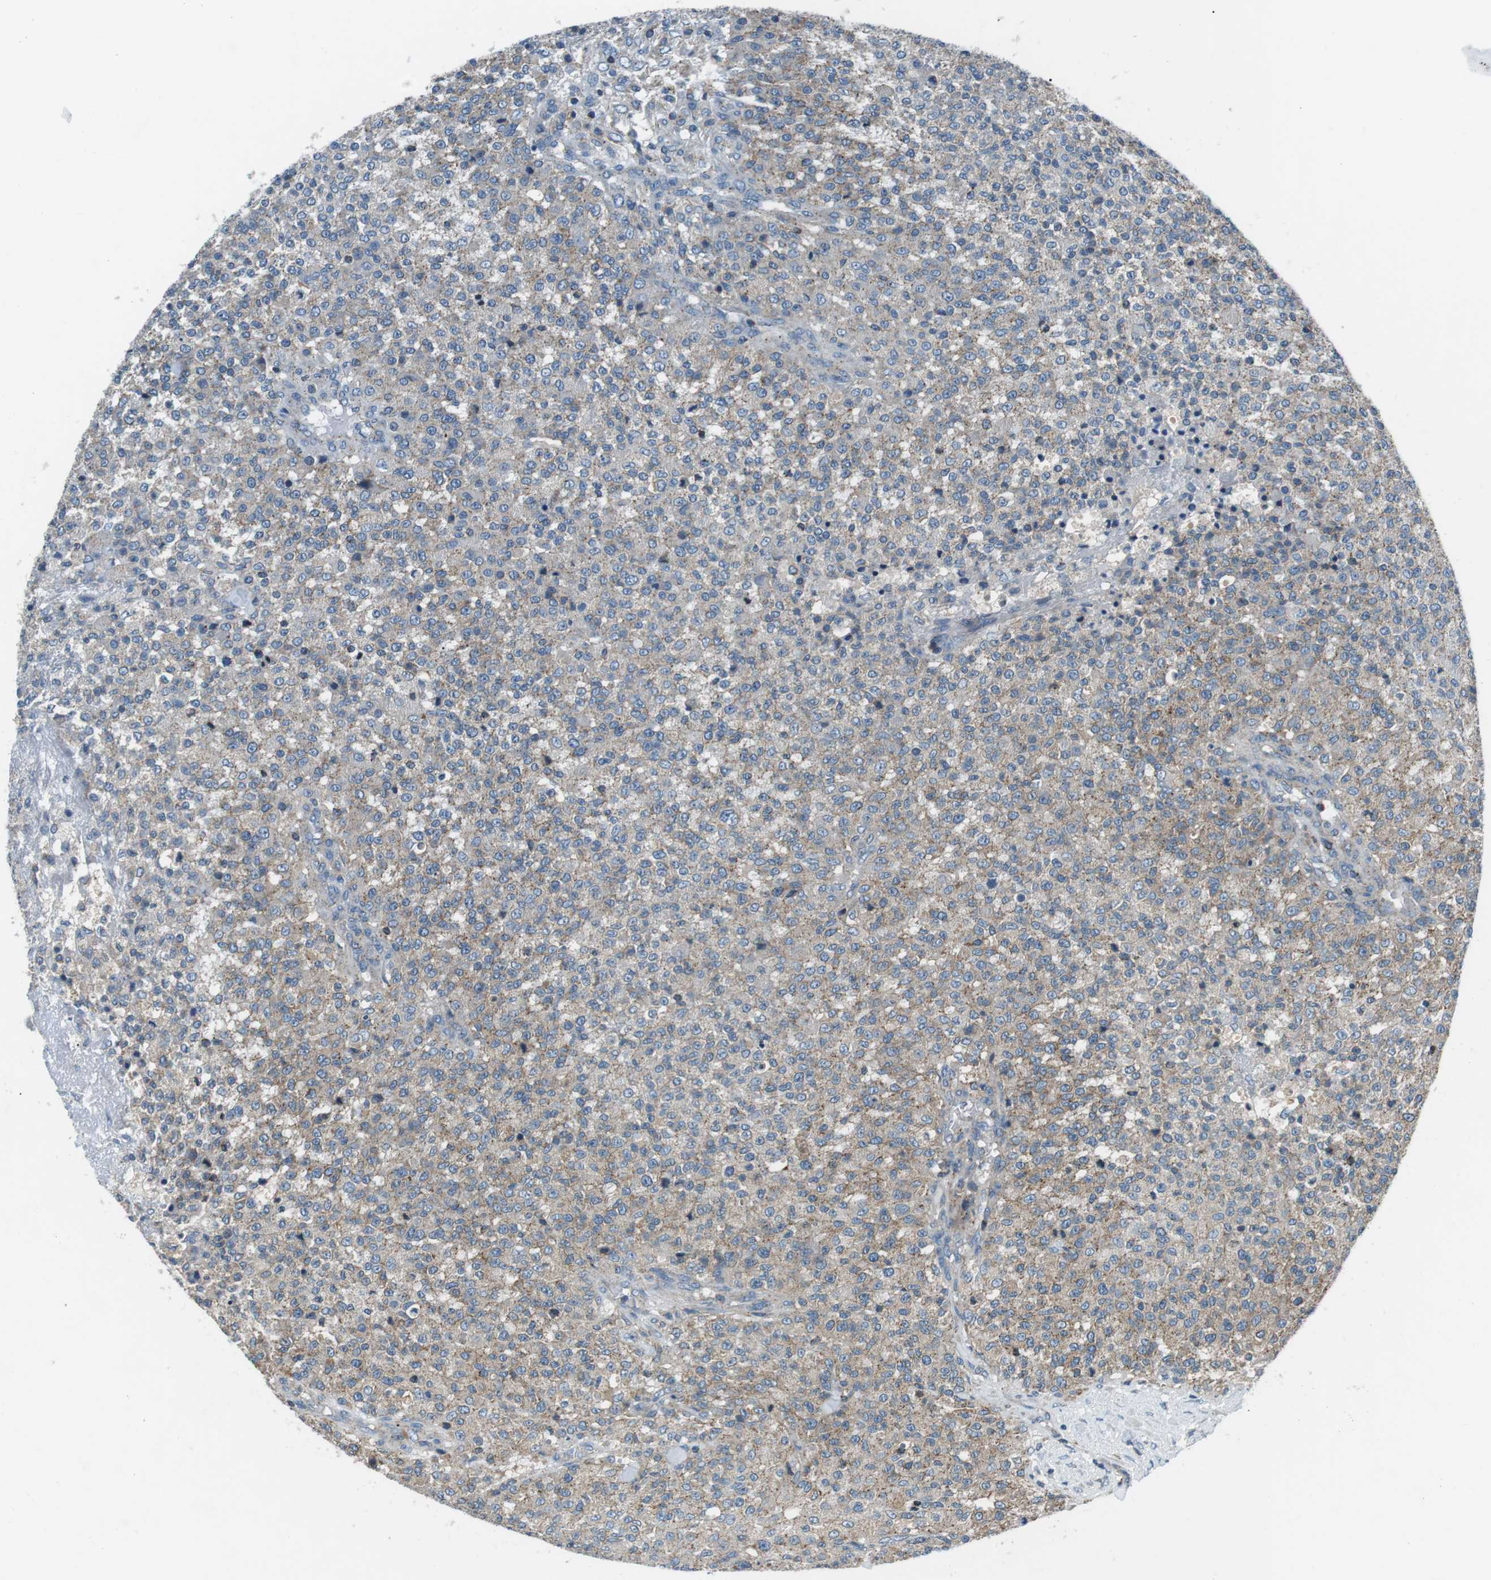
{"staining": {"intensity": "weak", "quantity": "25%-75%", "location": "cytoplasmic/membranous"}, "tissue": "testis cancer", "cell_type": "Tumor cells", "image_type": "cancer", "snomed": [{"axis": "morphology", "description": "Seminoma, NOS"}, {"axis": "topography", "description": "Testis"}], "caption": "Testis seminoma stained with immunohistochemistry (IHC) demonstrates weak cytoplasmic/membranous expression in about 25%-75% of tumor cells.", "gene": "FAM3B", "patient": {"sex": "male", "age": 59}}